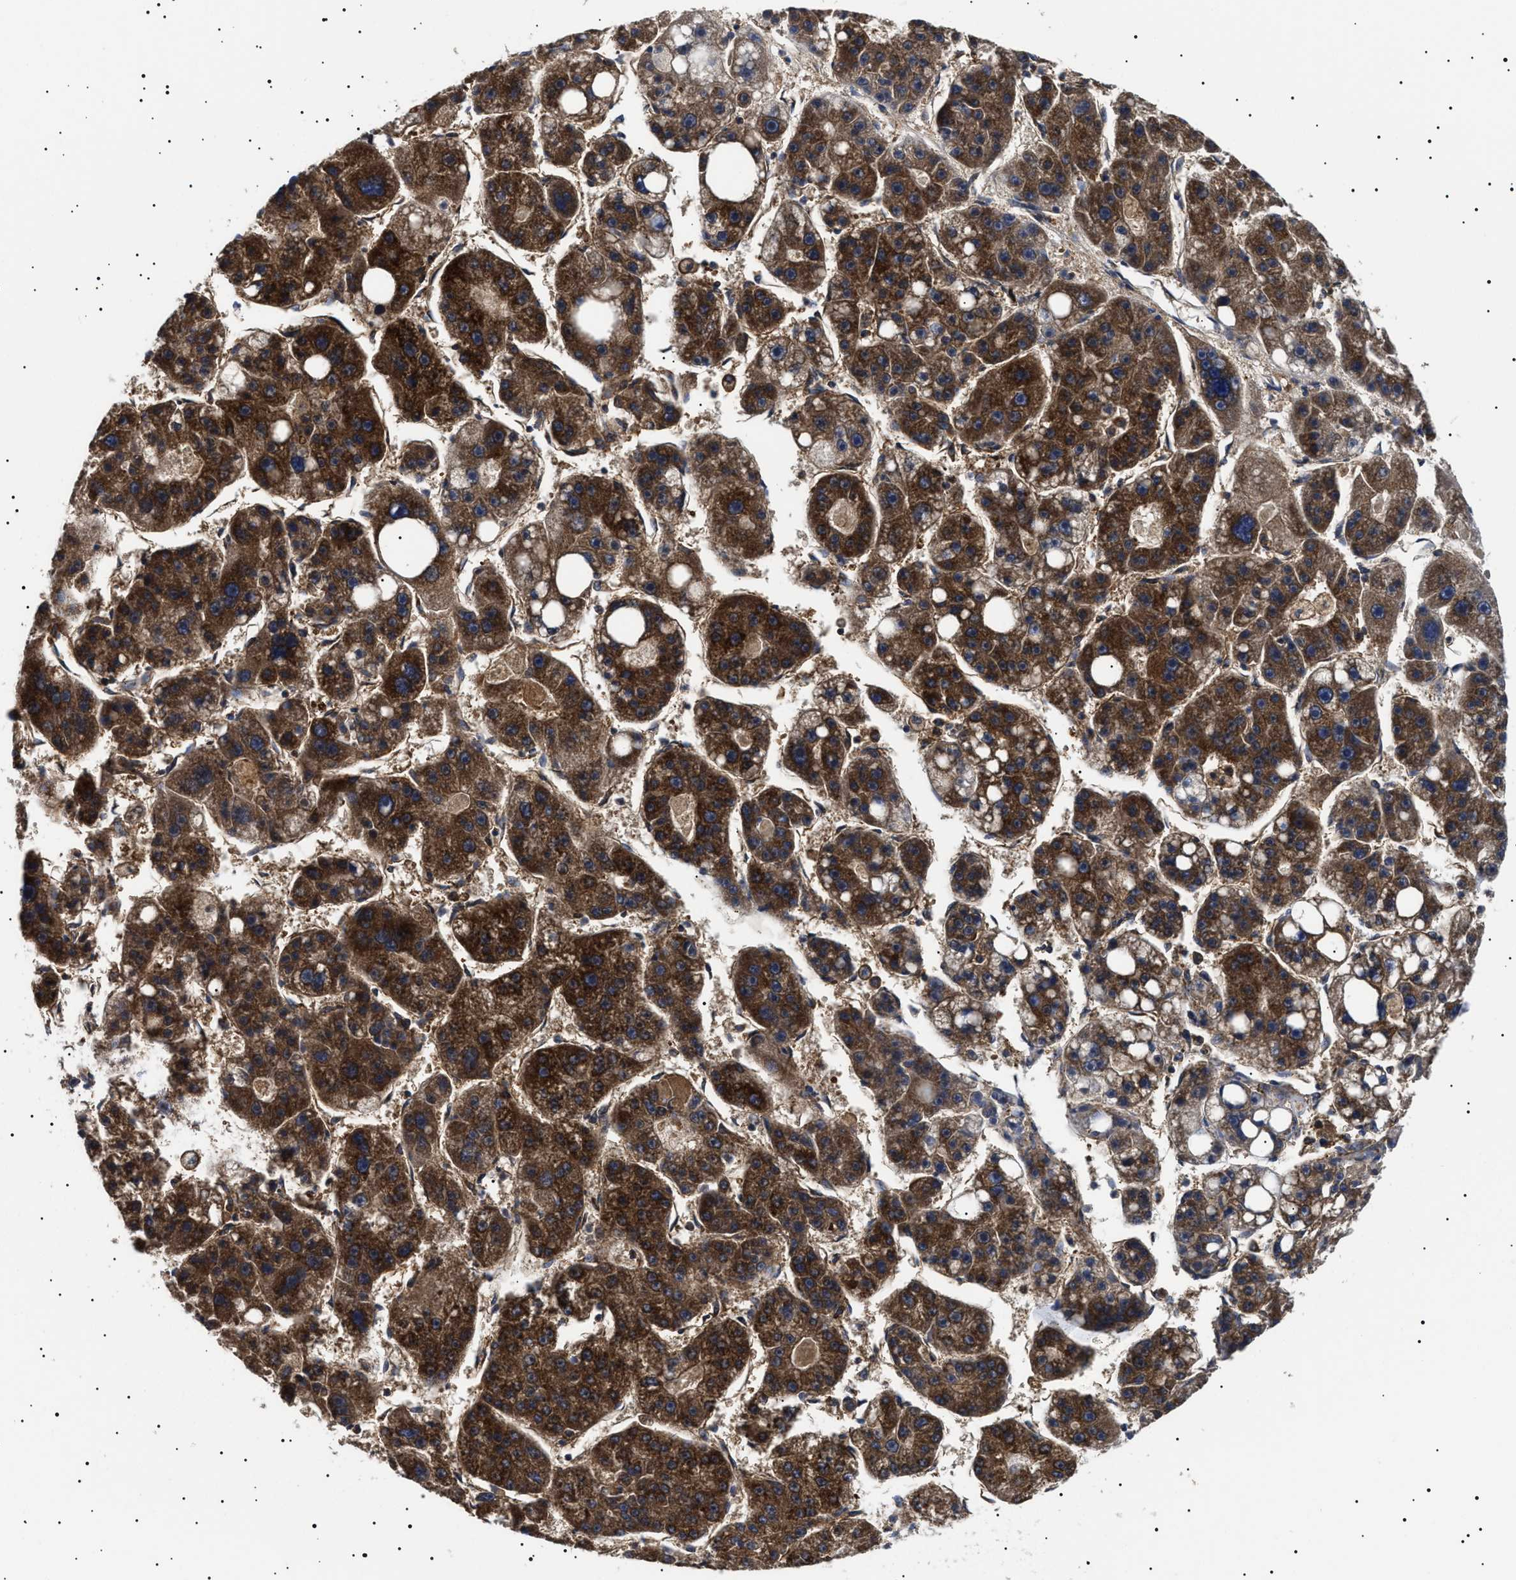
{"staining": {"intensity": "strong", "quantity": ">75%", "location": "cytoplasmic/membranous"}, "tissue": "liver cancer", "cell_type": "Tumor cells", "image_type": "cancer", "snomed": [{"axis": "morphology", "description": "Carcinoma, Hepatocellular, NOS"}, {"axis": "topography", "description": "Liver"}], "caption": "The image displays staining of liver hepatocellular carcinoma, revealing strong cytoplasmic/membranous protein expression (brown color) within tumor cells. The staining is performed using DAB (3,3'-diaminobenzidine) brown chromogen to label protein expression. The nuclei are counter-stained blue using hematoxylin.", "gene": "TPP2", "patient": {"sex": "female", "age": 61}}